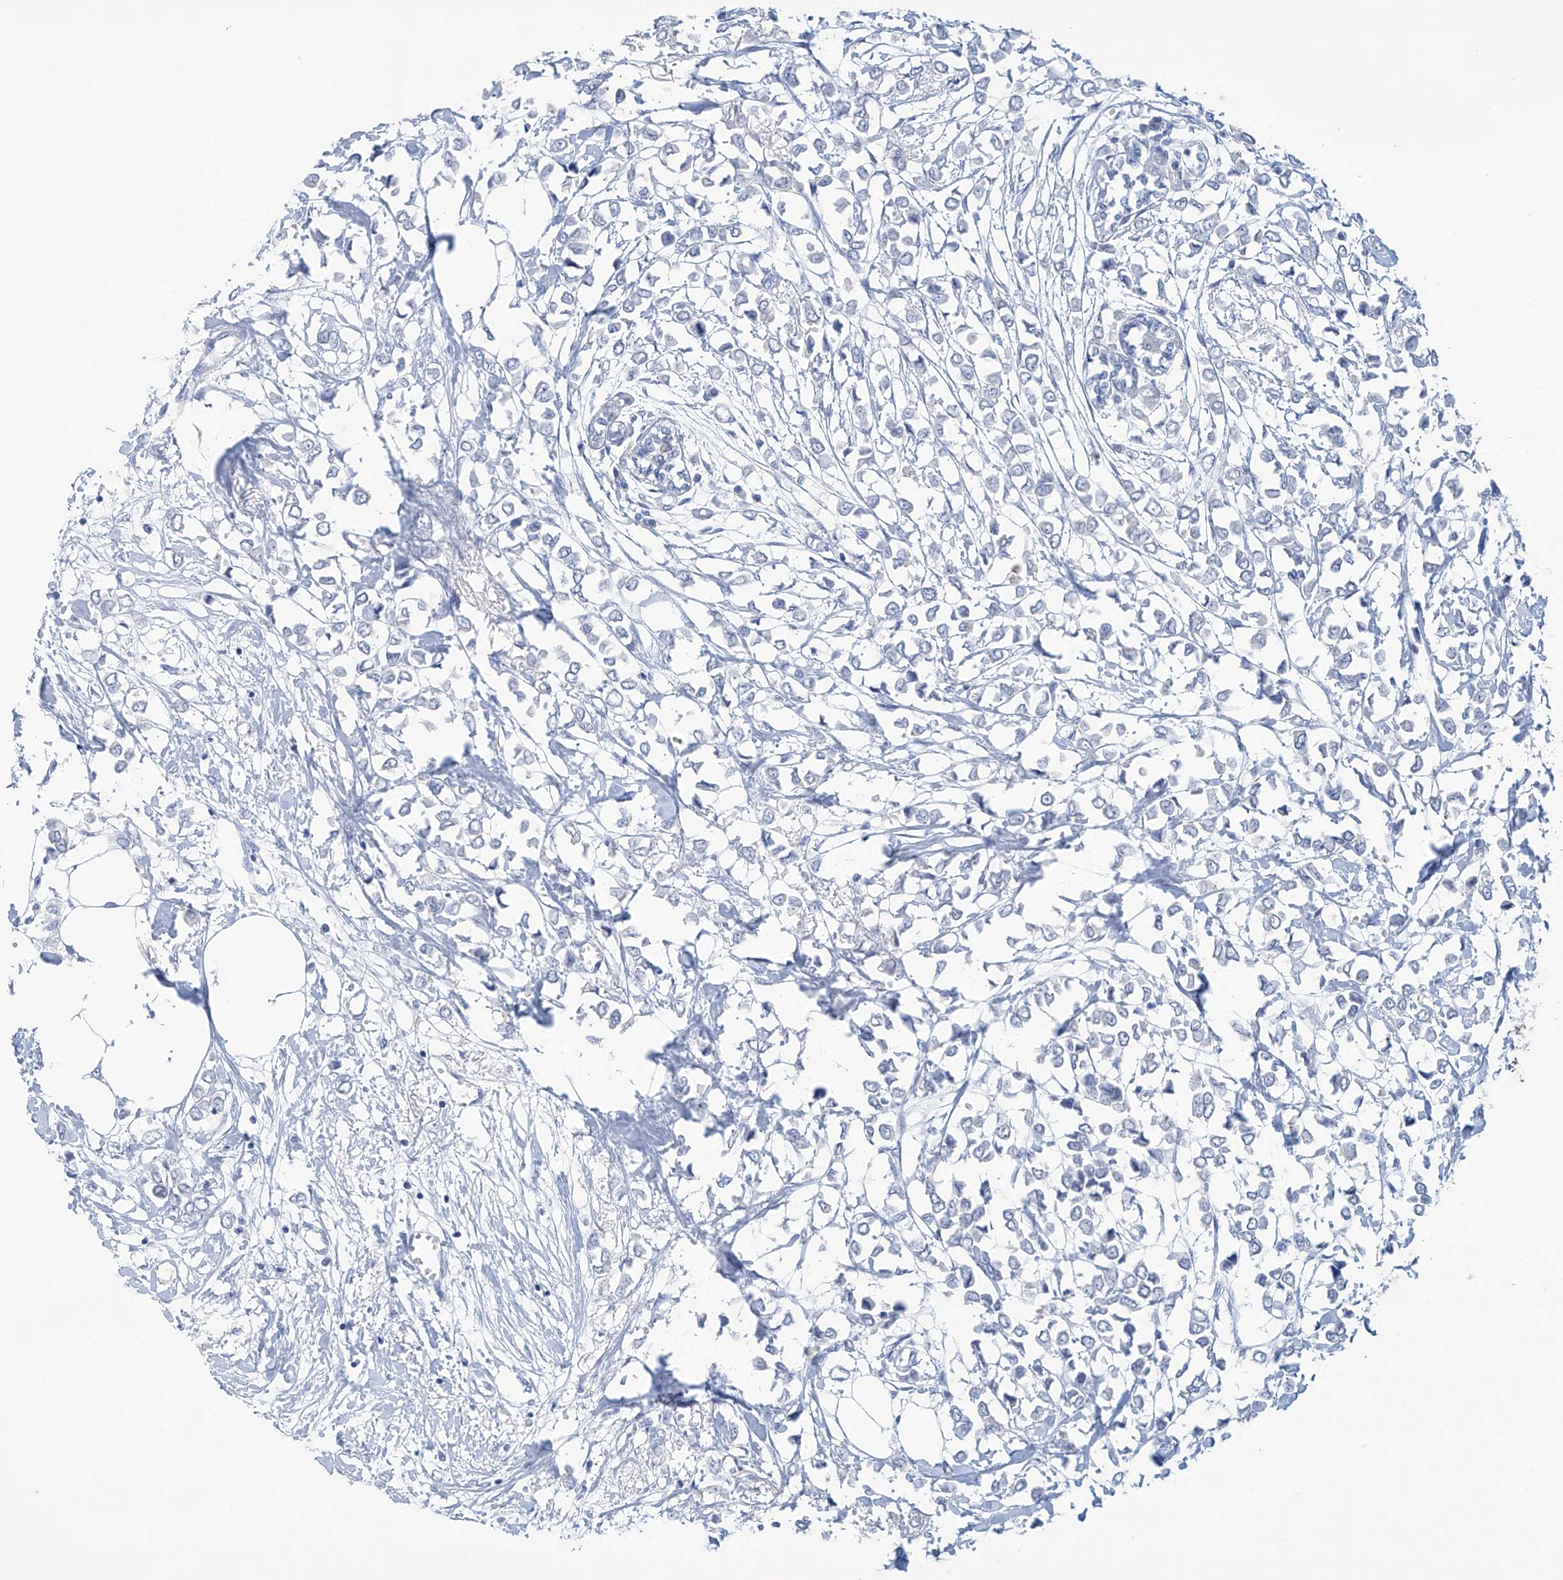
{"staining": {"intensity": "negative", "quantity": "none", "location": "none"}, "tissue": "breast cancer", "cell_type": "Tumor cells", "image_type": "cancer", "snomed": [{"axis": "morphology", "description": "Lobular carcinoma"}, {"axis": "topography", "description": "Breast"}], "caption": "This is an IHC image of breast cancer. There is no expression in tumor cells.", "gene": "DSP", "patient": {"sex": "female", "age": 51}}